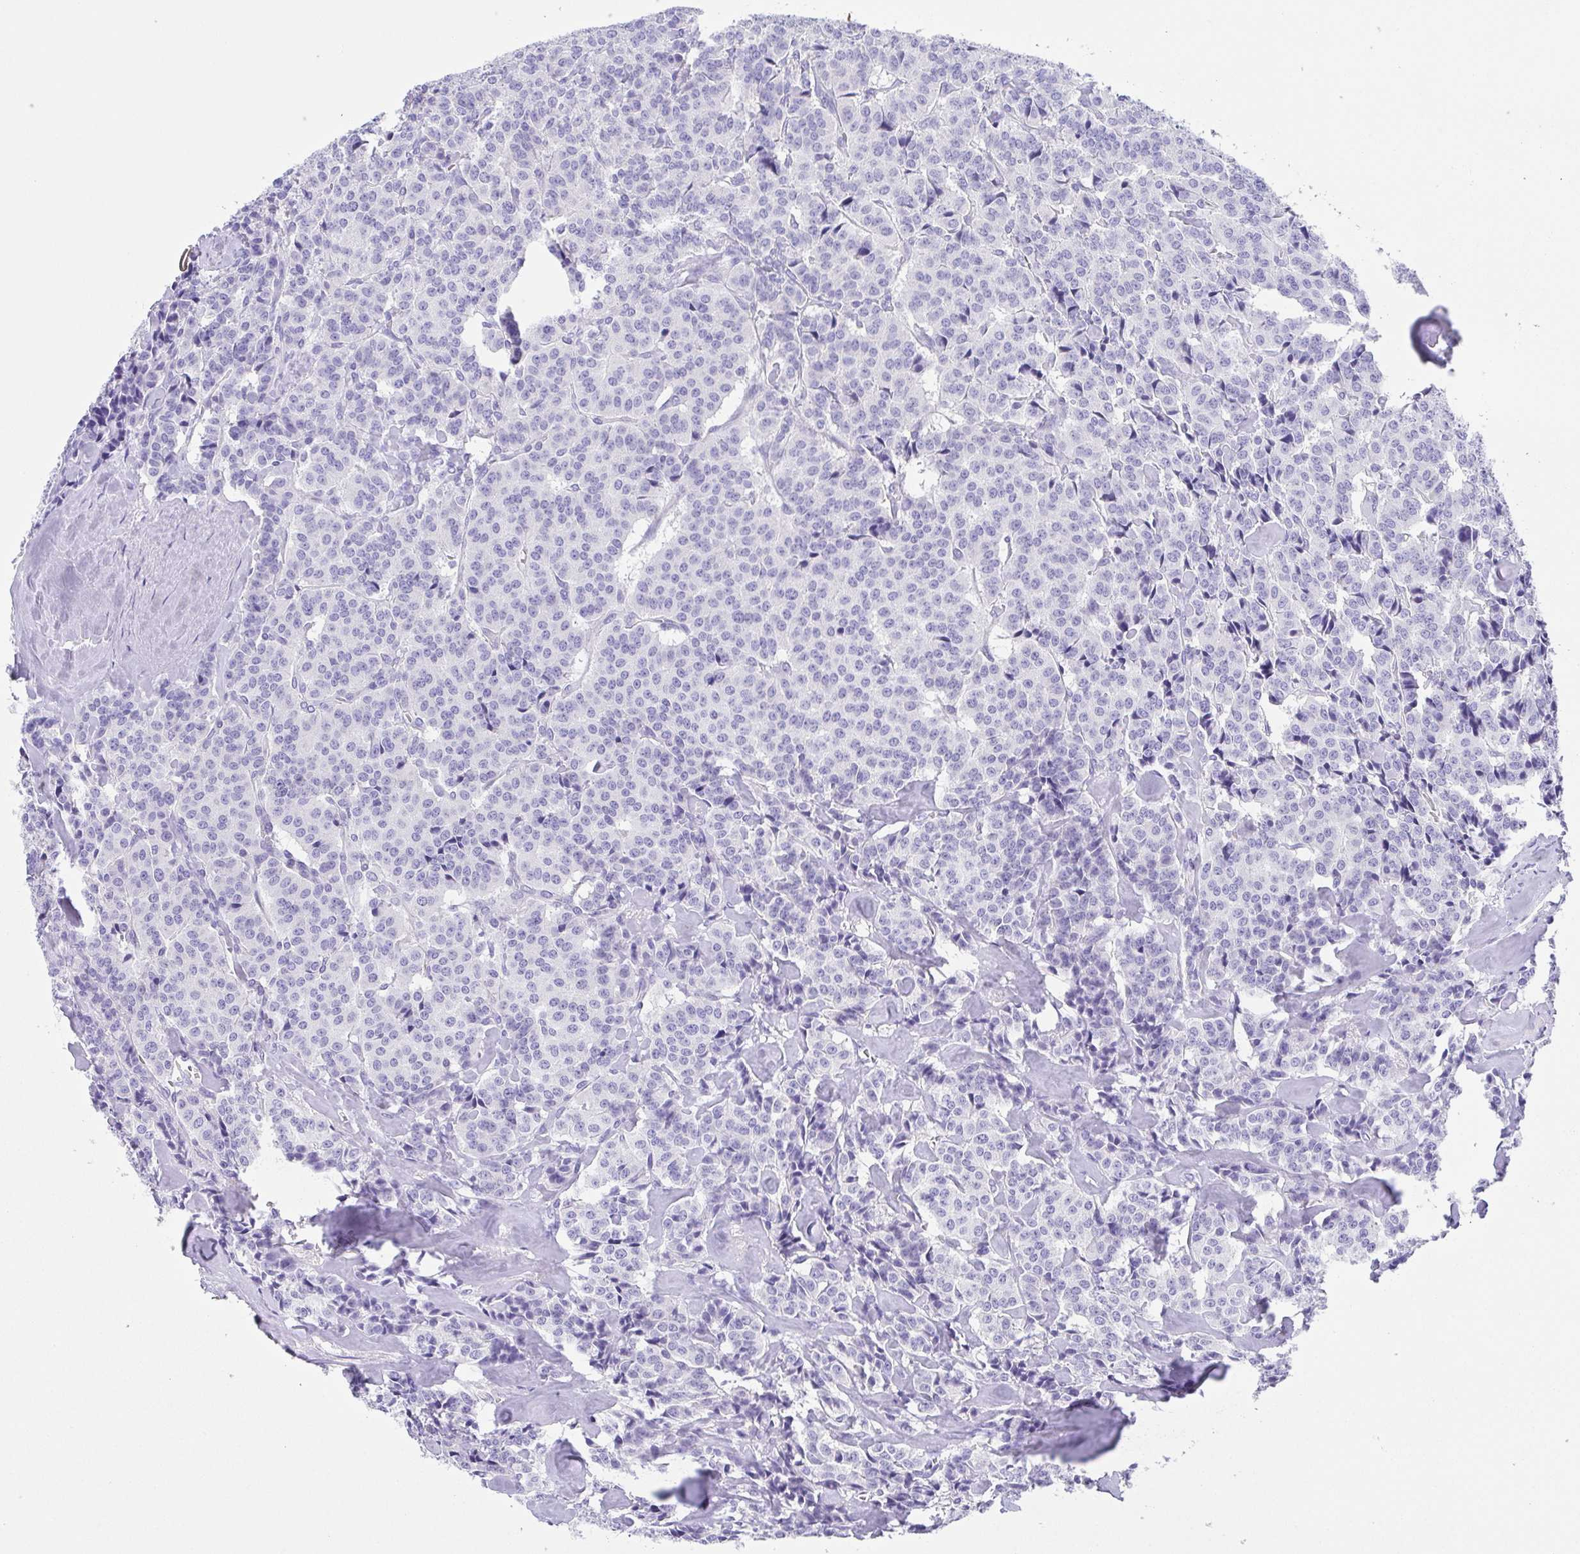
{"staining": {"intensity": "negative", "quantity": "none", "location": "none"}, "tissue": "carcinoid", "cell_type": "Tumor cells", "image_type": "cancer", "snomed": [{"axis": "morphology", "description": "Normal tissue, NOS"}, {"axis": "morphology", "description": "Carcinoid, malignant, NOS"}, {"axis": "topography", "description": "Lung"}], "caption": "IHC photomicrograph of malignant carcinoid stained for a protein (brown), which demonstrates no positivity in tumor cells.", "gene": "LUZP4", "patient": {"sex": "female", "age": 46}}